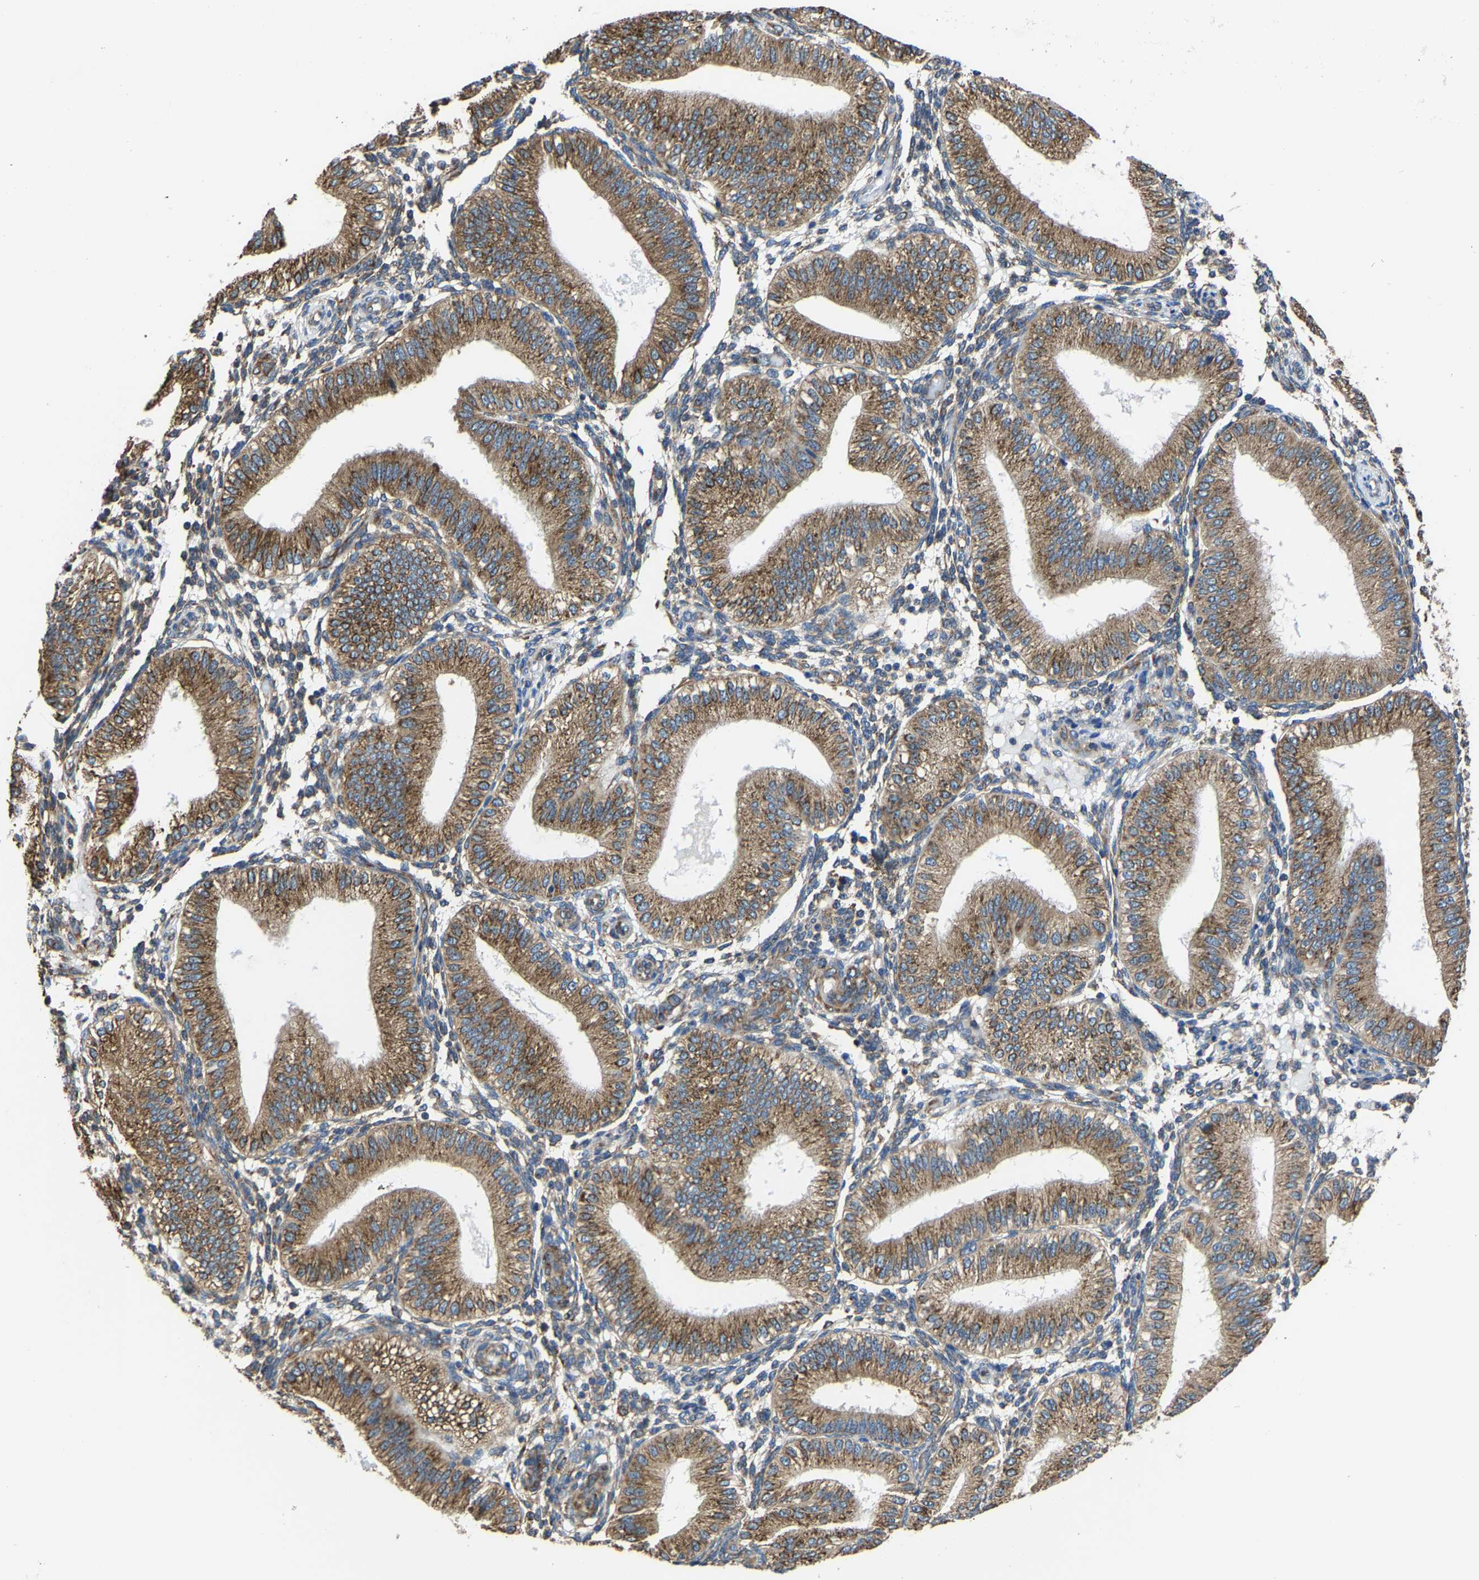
{"staining": {"intensity": "moderate", "quantity": ">75%", "location": "cytoplasmic/membranous"}, "tissue": "endometrium", "cell_type": "Cells in endometrial stroma", "image_type": "normal", "snomed": [{"axis": "morphology", "description": "Normal tissue, NOS"}, {"axis": "topography", "description": "Endometrium"}], "caption": "The micrograph demonstrates staining of unremarkable endometrium, revealing moderate cytoplasmic/membranous protein positivity (brown color) within cells in endometrial stroma. Immunohistochemistry stains the protein of interest in brown and the nuclei are stained blue.", "gene": "G3BP2", "patient": {"sex": "female", "age": 39}}